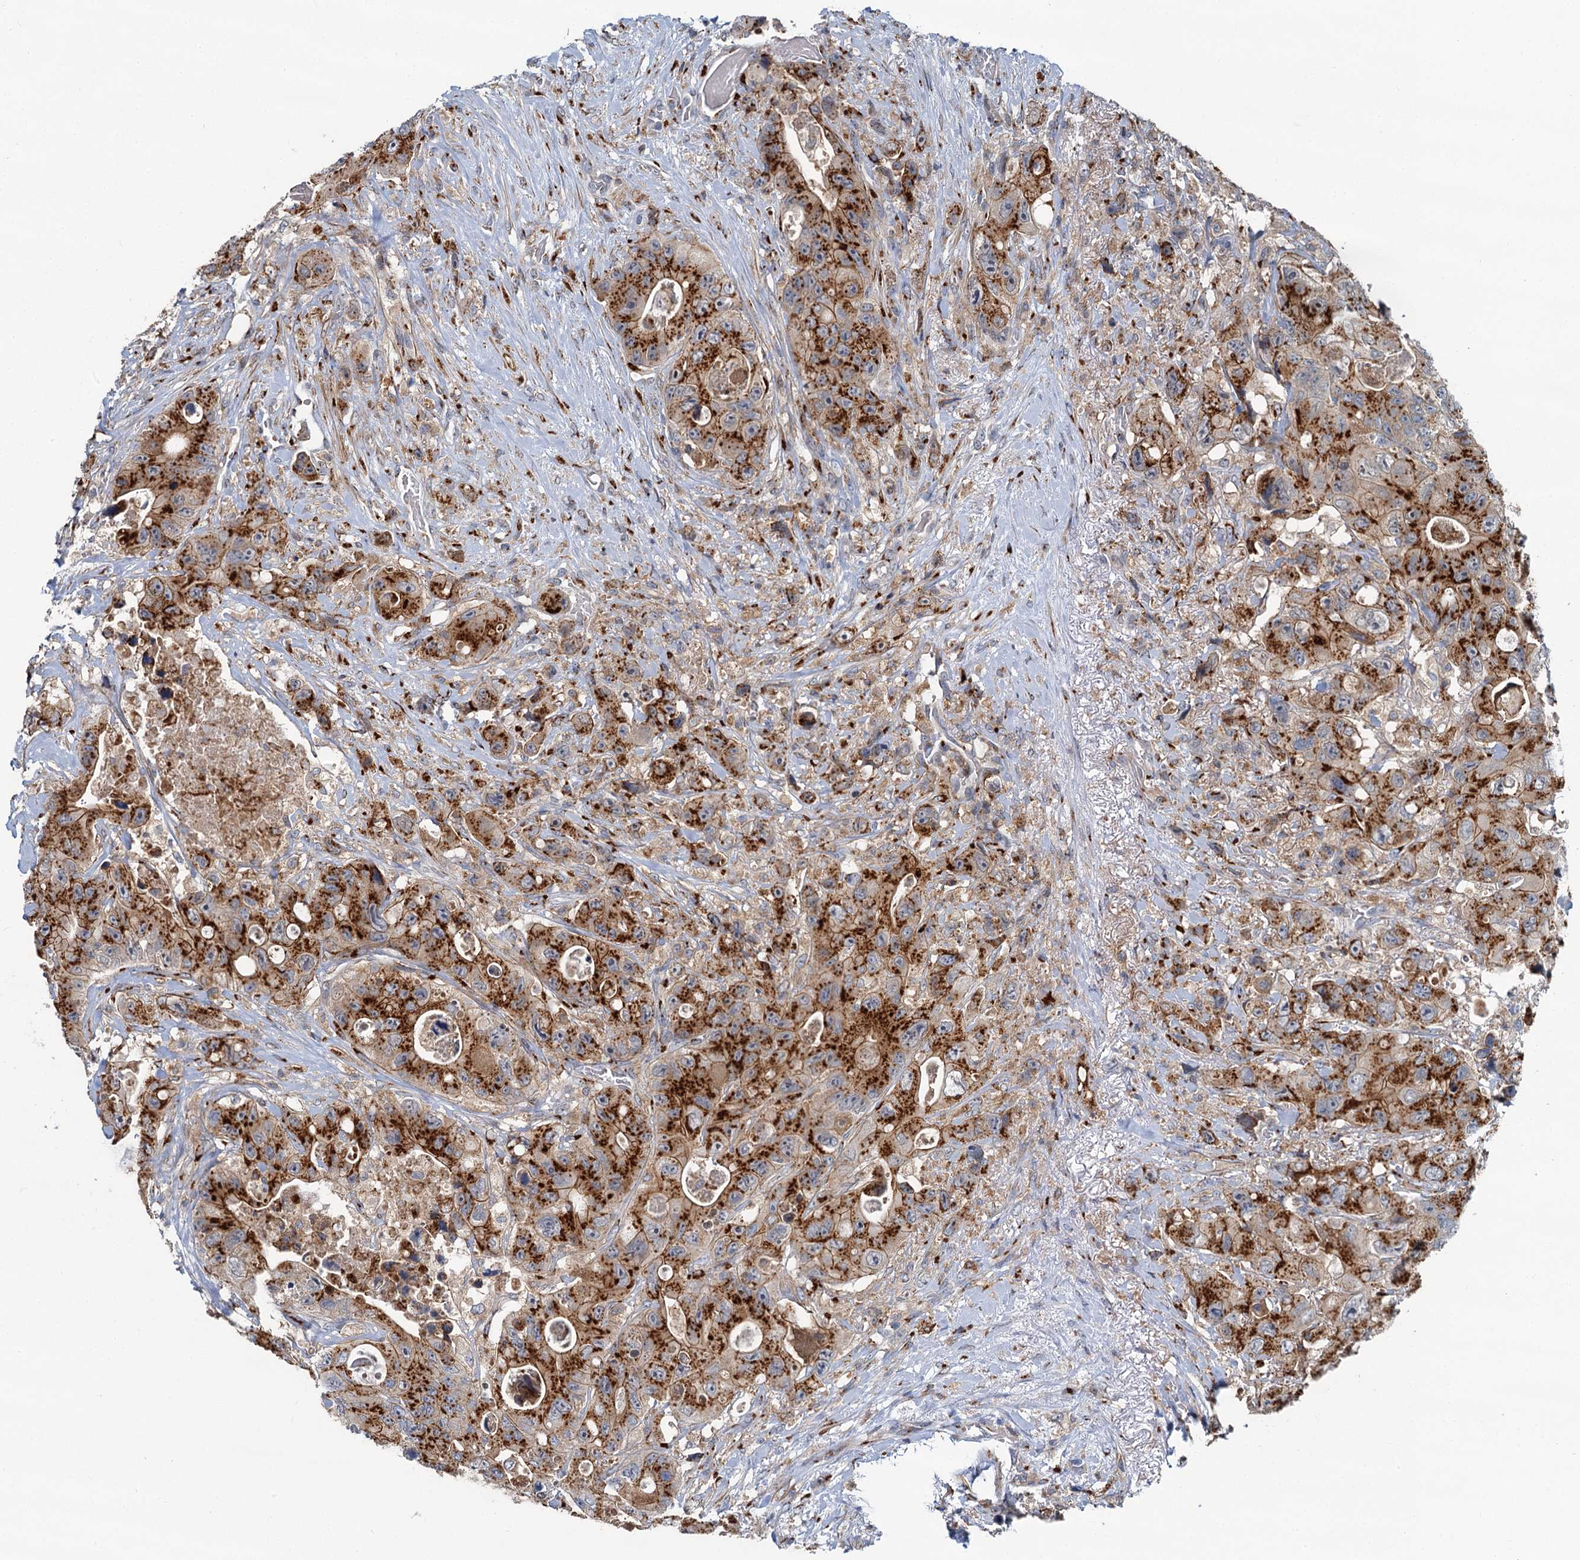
{"staining": {"intensity": "strong", "quantity": ">75%", "location": "cytoplasmic/membranous"}, "tissue": "colorectal cancer", "cell_type": "Tumor cells", "image_type": "cancer", "snomed": [{"axis": "morphology", "description": "Adenocarcinoma, NOS"}, {"axis": "topography", "description": "Colon"}], "caption": "Human colorectal adenocarcinoma stained with a brown dye exhibits strong cytoplasmic/membranous positive positivity in approximately >75% of tumor cells.", "gene": "BET1L", "patient": {"sex": "female", "age": 46}}